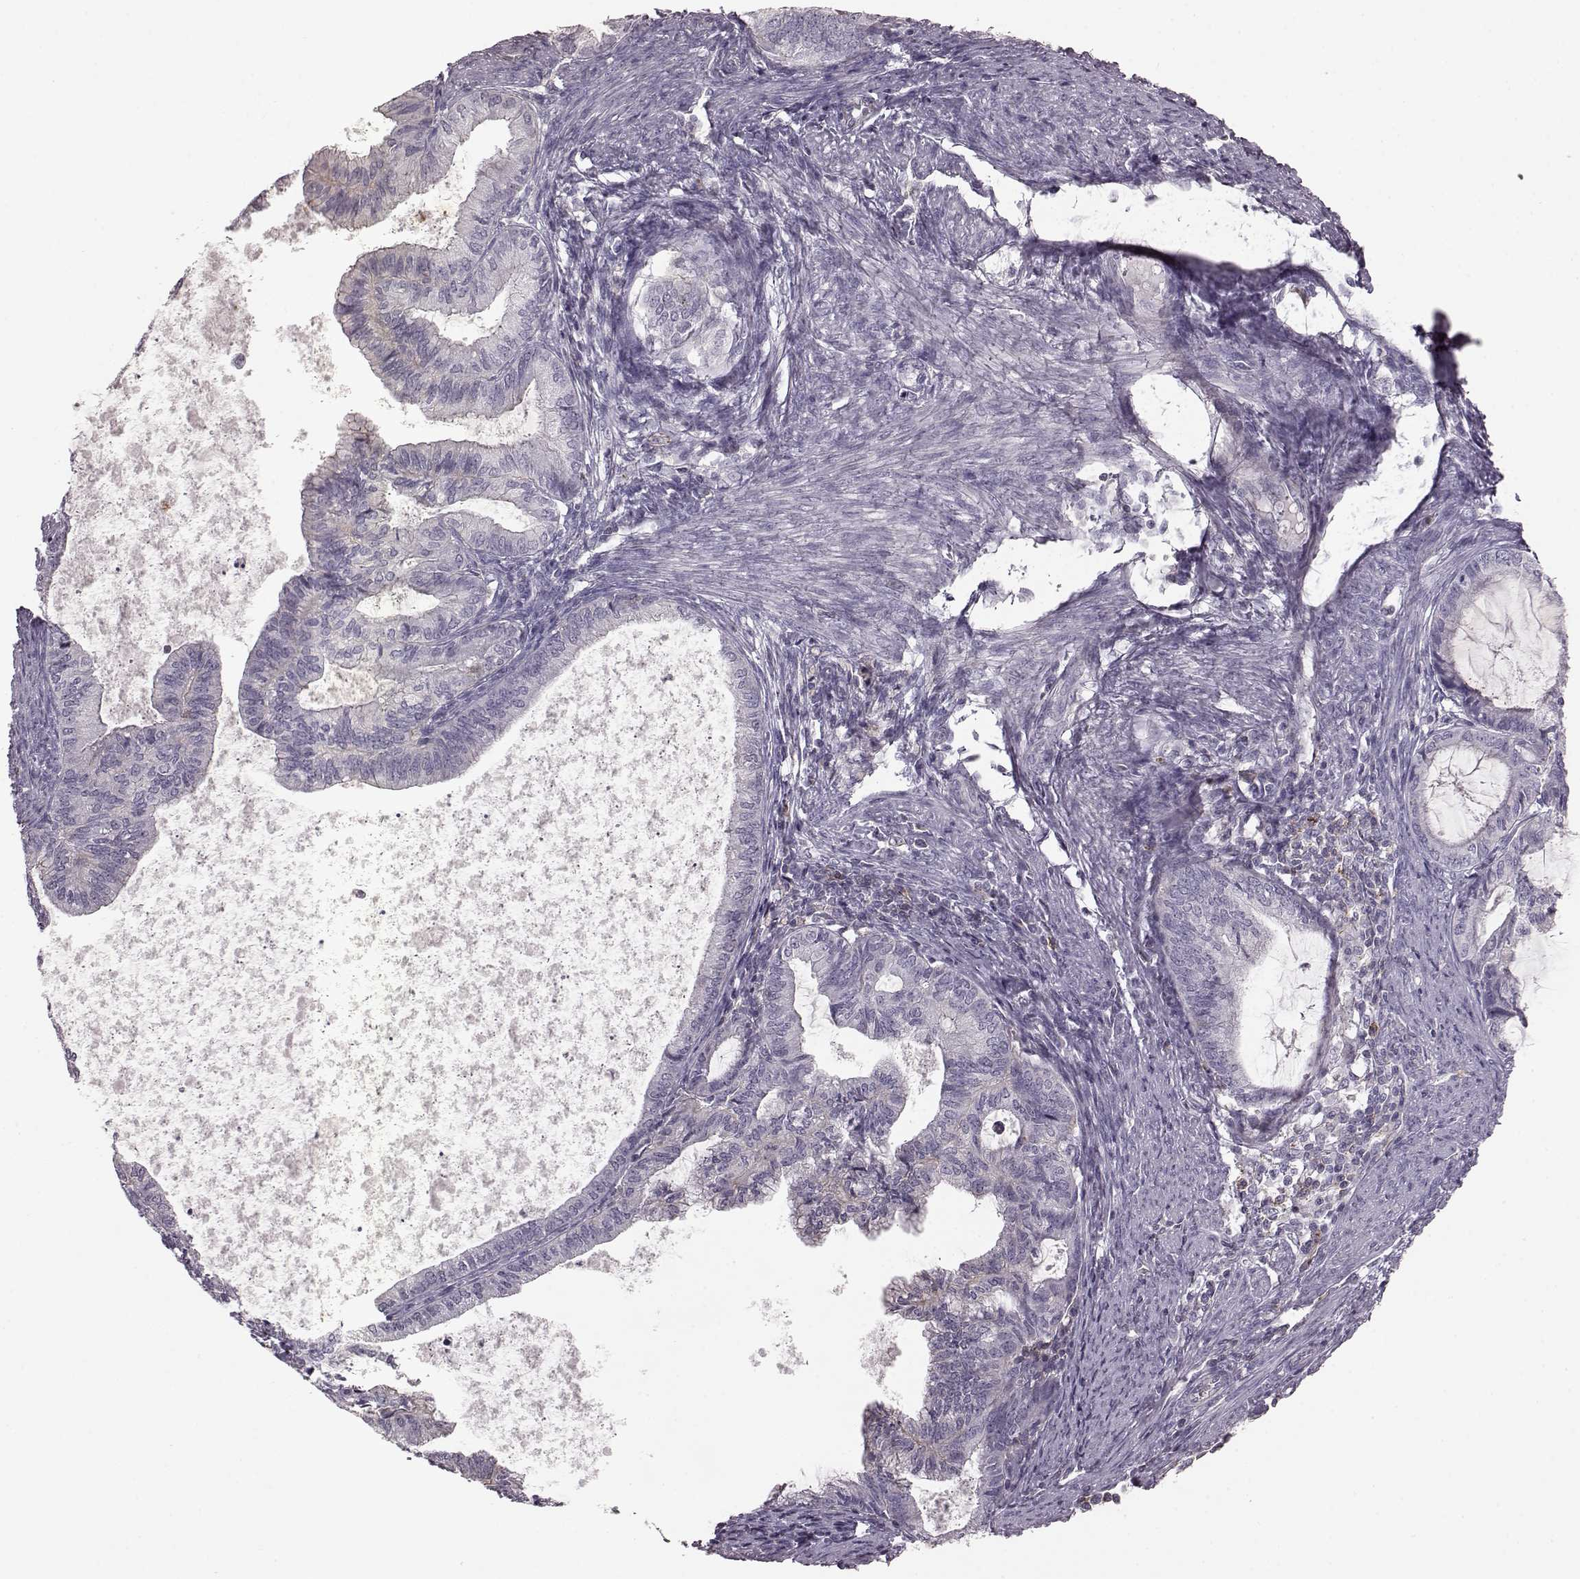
{"staining": {"intensity": "negative", "quantity": "none", "location": "none"}, "tissue": "endometrial cancer", "cell_type": "Tumor cells", "image_type": "cancer", "snomed": [{"axis": "morphology", "description": "Adenocarcinoma, NOS"}, {"axis": "topography", "description": "Endometrium"}], "caption": "Tumor cells show no significant expression in endometrial adenocarcinoma.", "gene": "PDCD1", "patient": {"sex": "female", "age": 86}}